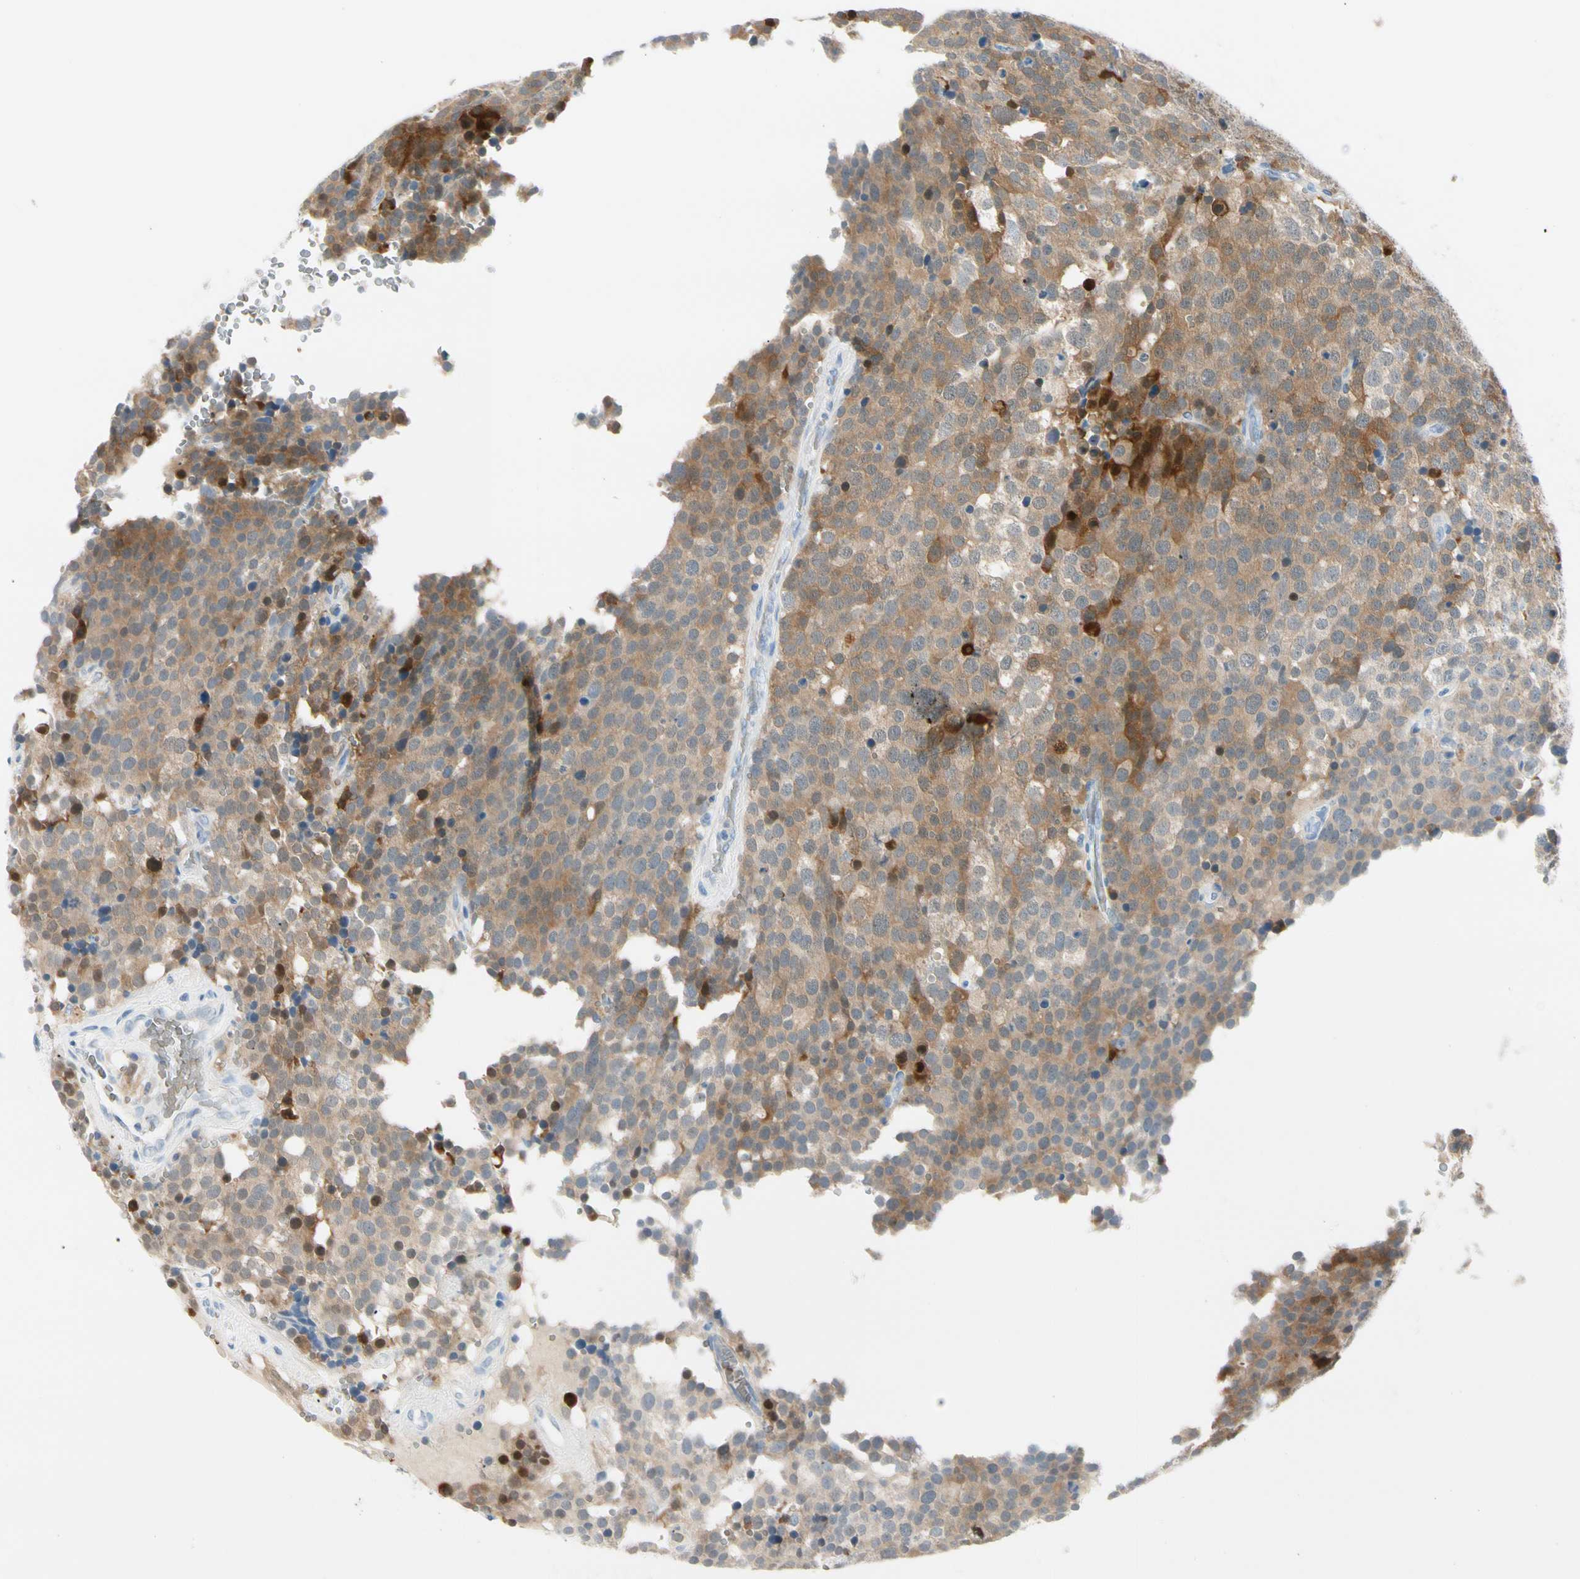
{"staining": {"intensity": "moderate", "quantity": ">75%", "location": "cytoplasmic/membranous,nuclear"}, "tissue": "testis cancer", "cell_type": "Tumor cells", "image_type": "cancer", "snomed": [{"axis": "morphology", "description": "Seminoma, NOS"}, {"axis": "topography", "description": "Testis"}], "caption": "The micrograph reveals a brown stain indicating the presence of a protein in the cytoplasmic/membranous and nuclear of tumor cells in seminoma (testis).", "gene": "CA1", "patient": {"sex": "male", "age": 71}}